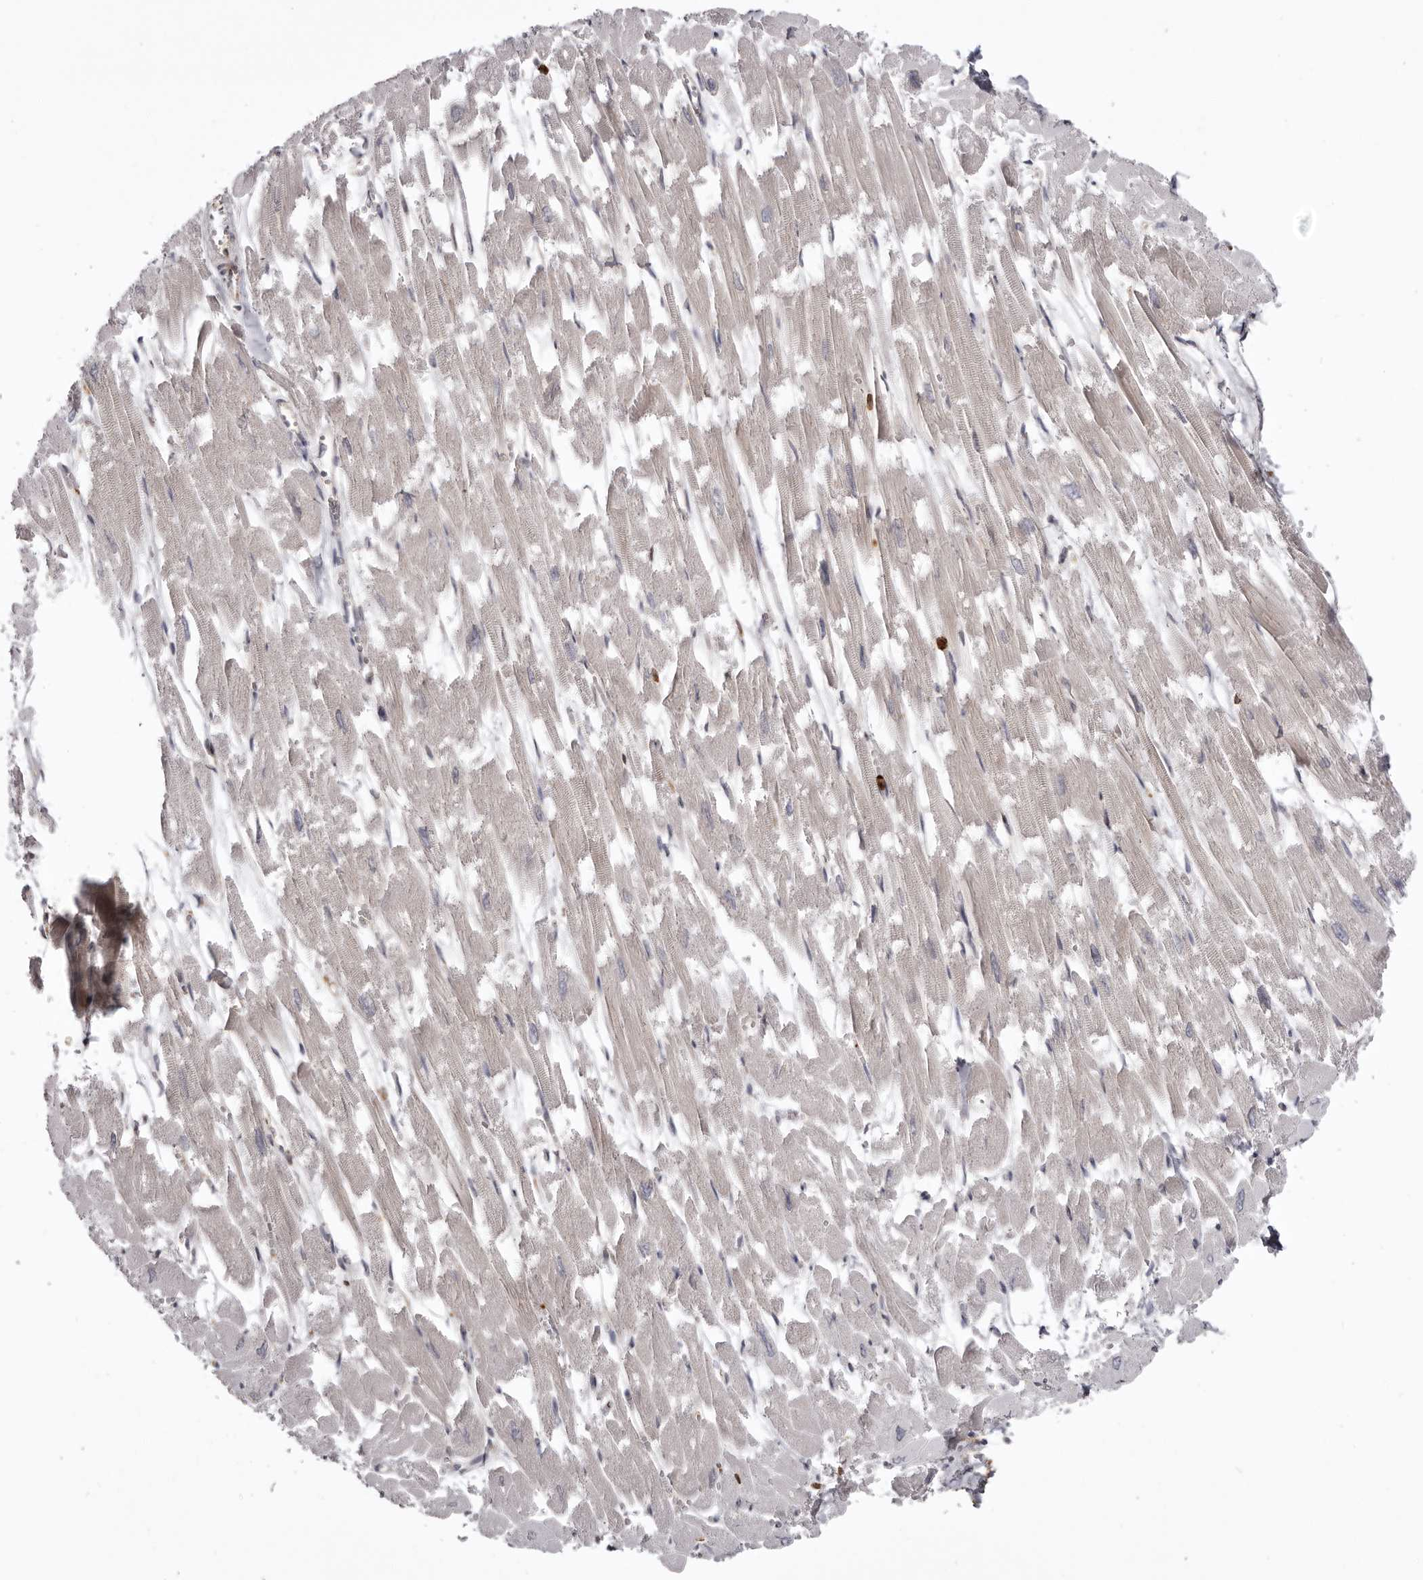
{"staining": {"intensity": "weak", "quantity": "25%-75%", "location": "cytoplasmic/membranous"}, "tissue": "heart muscle", "cell_type": "Cardiomyocytes", "image_type": "normal", "snomed": [{"axis": "morphology", "description": "Normal tissue, NOS"}, {"axis": "topography", "description": "Heart"}], "caption": "Immunohistochemical staining of normal heart muscle shows 25%-75% levels of weak cytoplasmic/membranous protein expression in about 25%-75% of cardiomyocytes.", "gene": "C4orf3", "patient": {"sex": "male", "age": 54}}